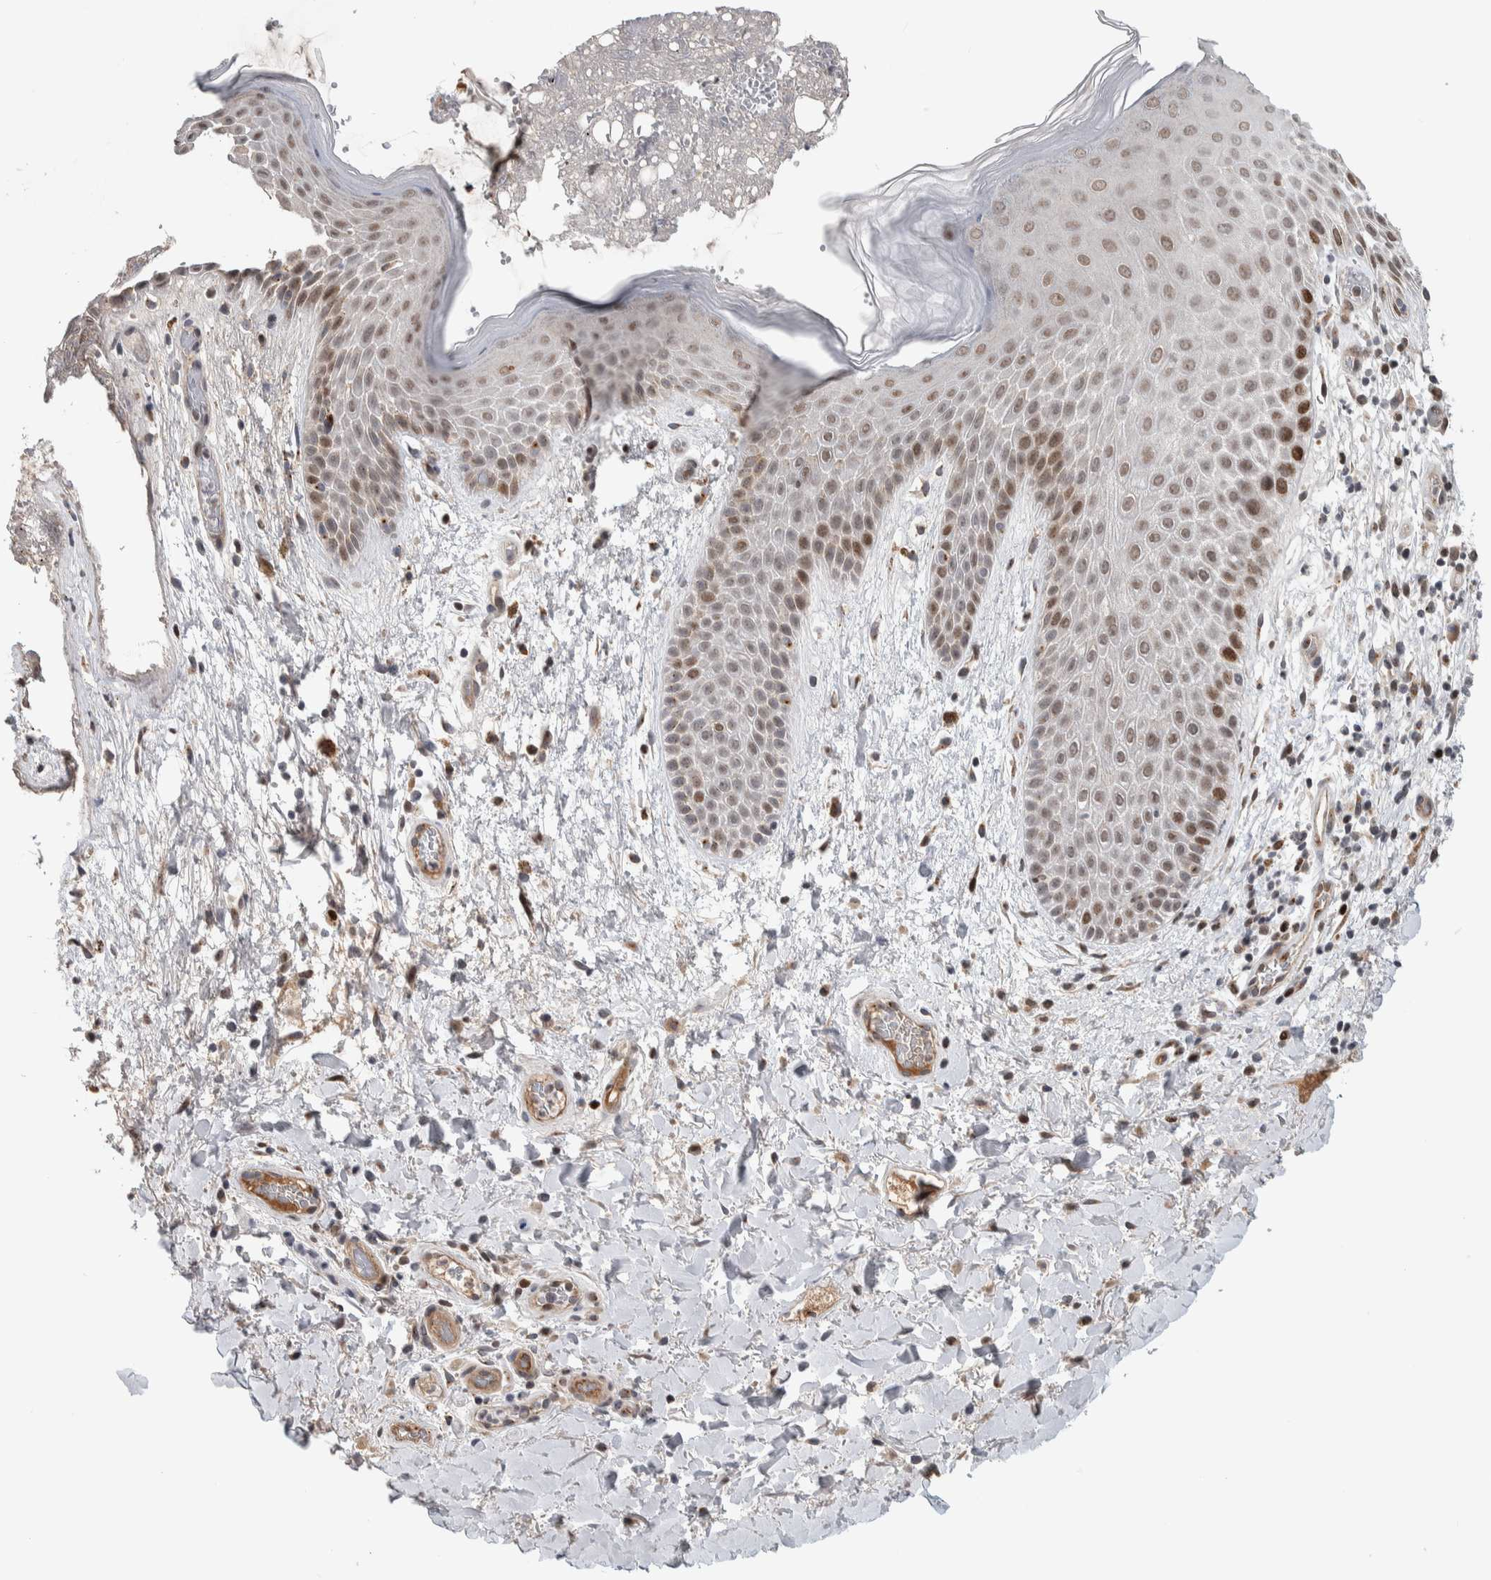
{"staining": {"intensity": "moderate", "quantity": ">75%", "location": "nuclear"}, "tissue": "skin", "cell_type": "Epidermal cells", "image_type": "normal", "snomed": [{"axis": "morphology", "description": "Normal tissue, NOS"}, {"axis": "topography", "description": "Anal"}], "caption": "IHC (DAB) staining of unremarkable skin exhibits moderate nuclear protein staining in approximately >75% of epidermal cells.", "gene": "MSL1", "patient": {"sex": "male", "age": 74}}